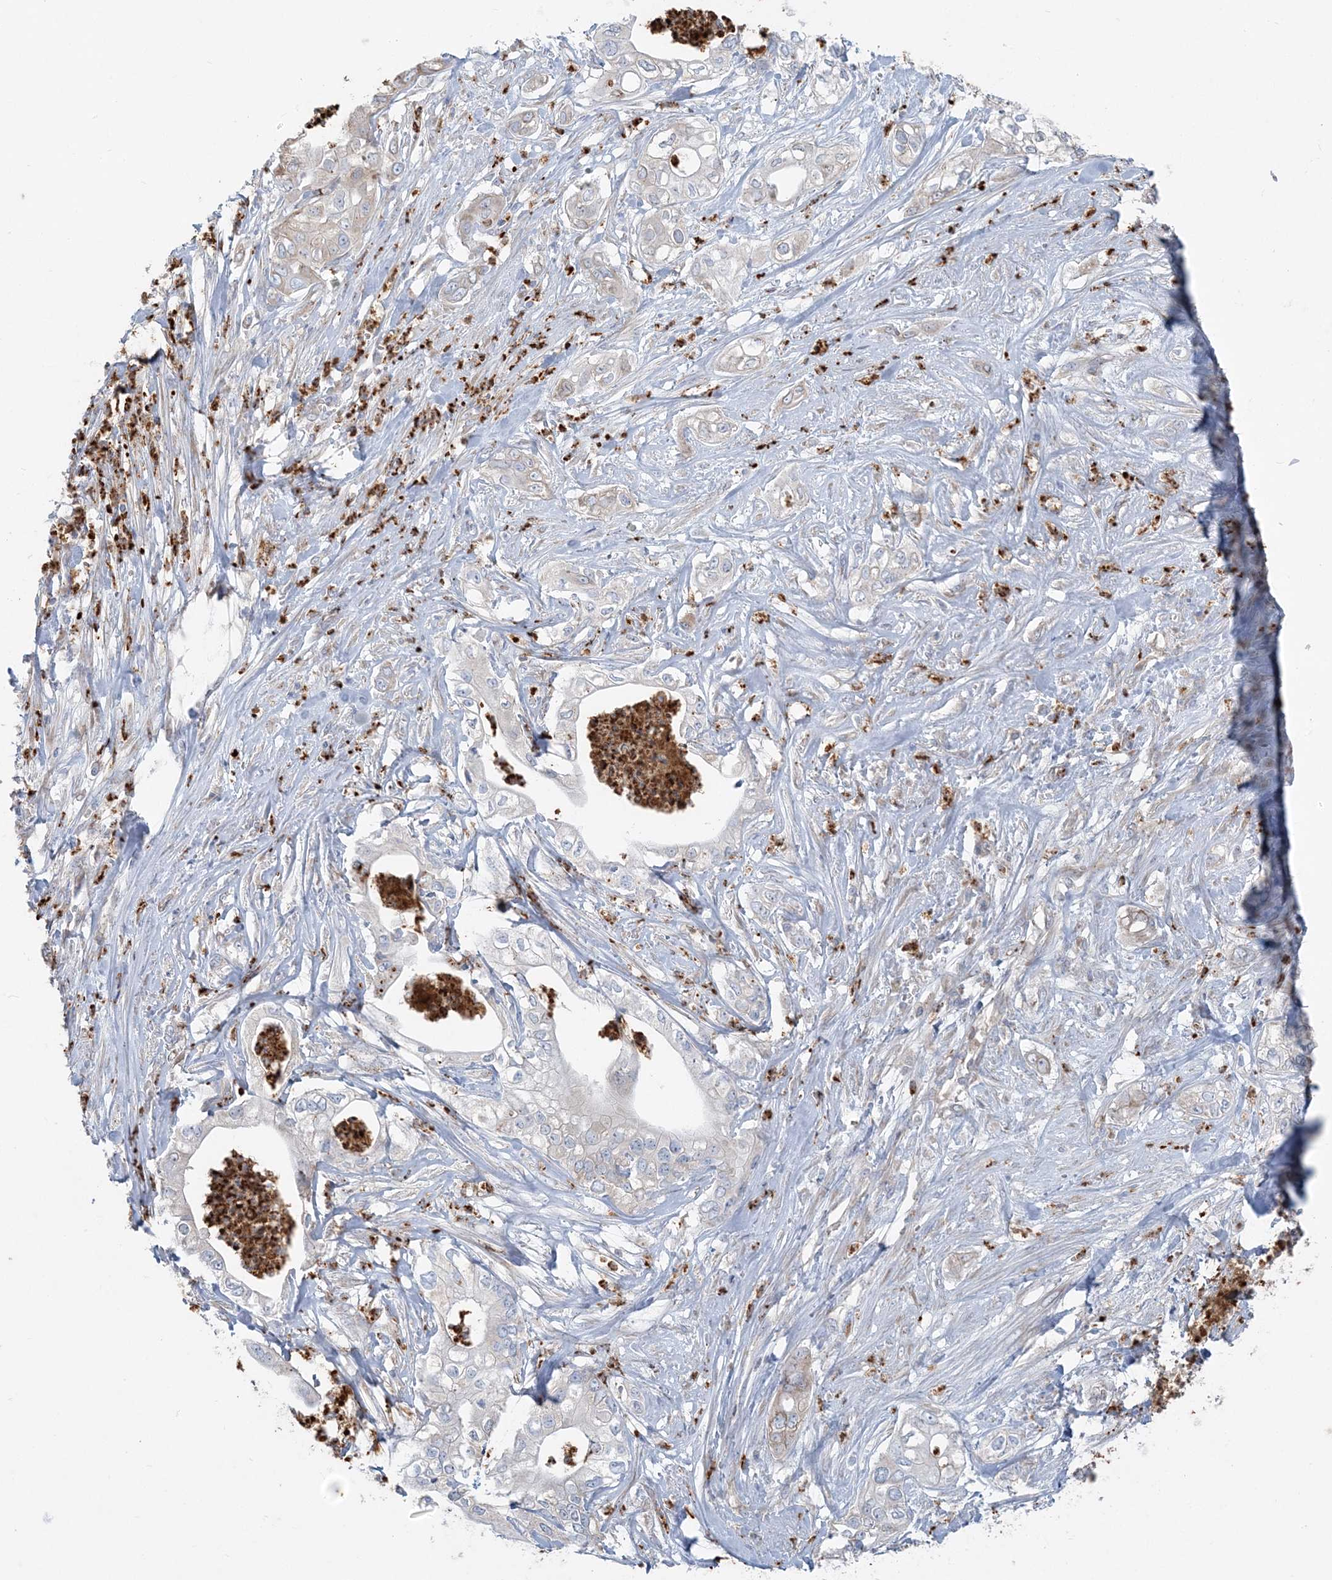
{"staining": {"intensity": "negative", "quantity": "none", "location": "none"}, "tissue": "pancreatic cancer", "cell_type": "Tumor cells", "image_type": "cancer", "snomed": [{"axis": "morphology", "description": "Adenocarcinoma, NOS"}, {"axis": "topography", "description": "Pancreas"}], "caption": "Immunohistochemistry histopathology image of neoplastic tissue: human adenocarcinoma (pancreatic) stained with DAB (3,3'-diaminobenzidine) reveals no significant protein staining in tumor cells.", "gene": "CCNJ", "patient": {"sex": "female", "age": 78}}